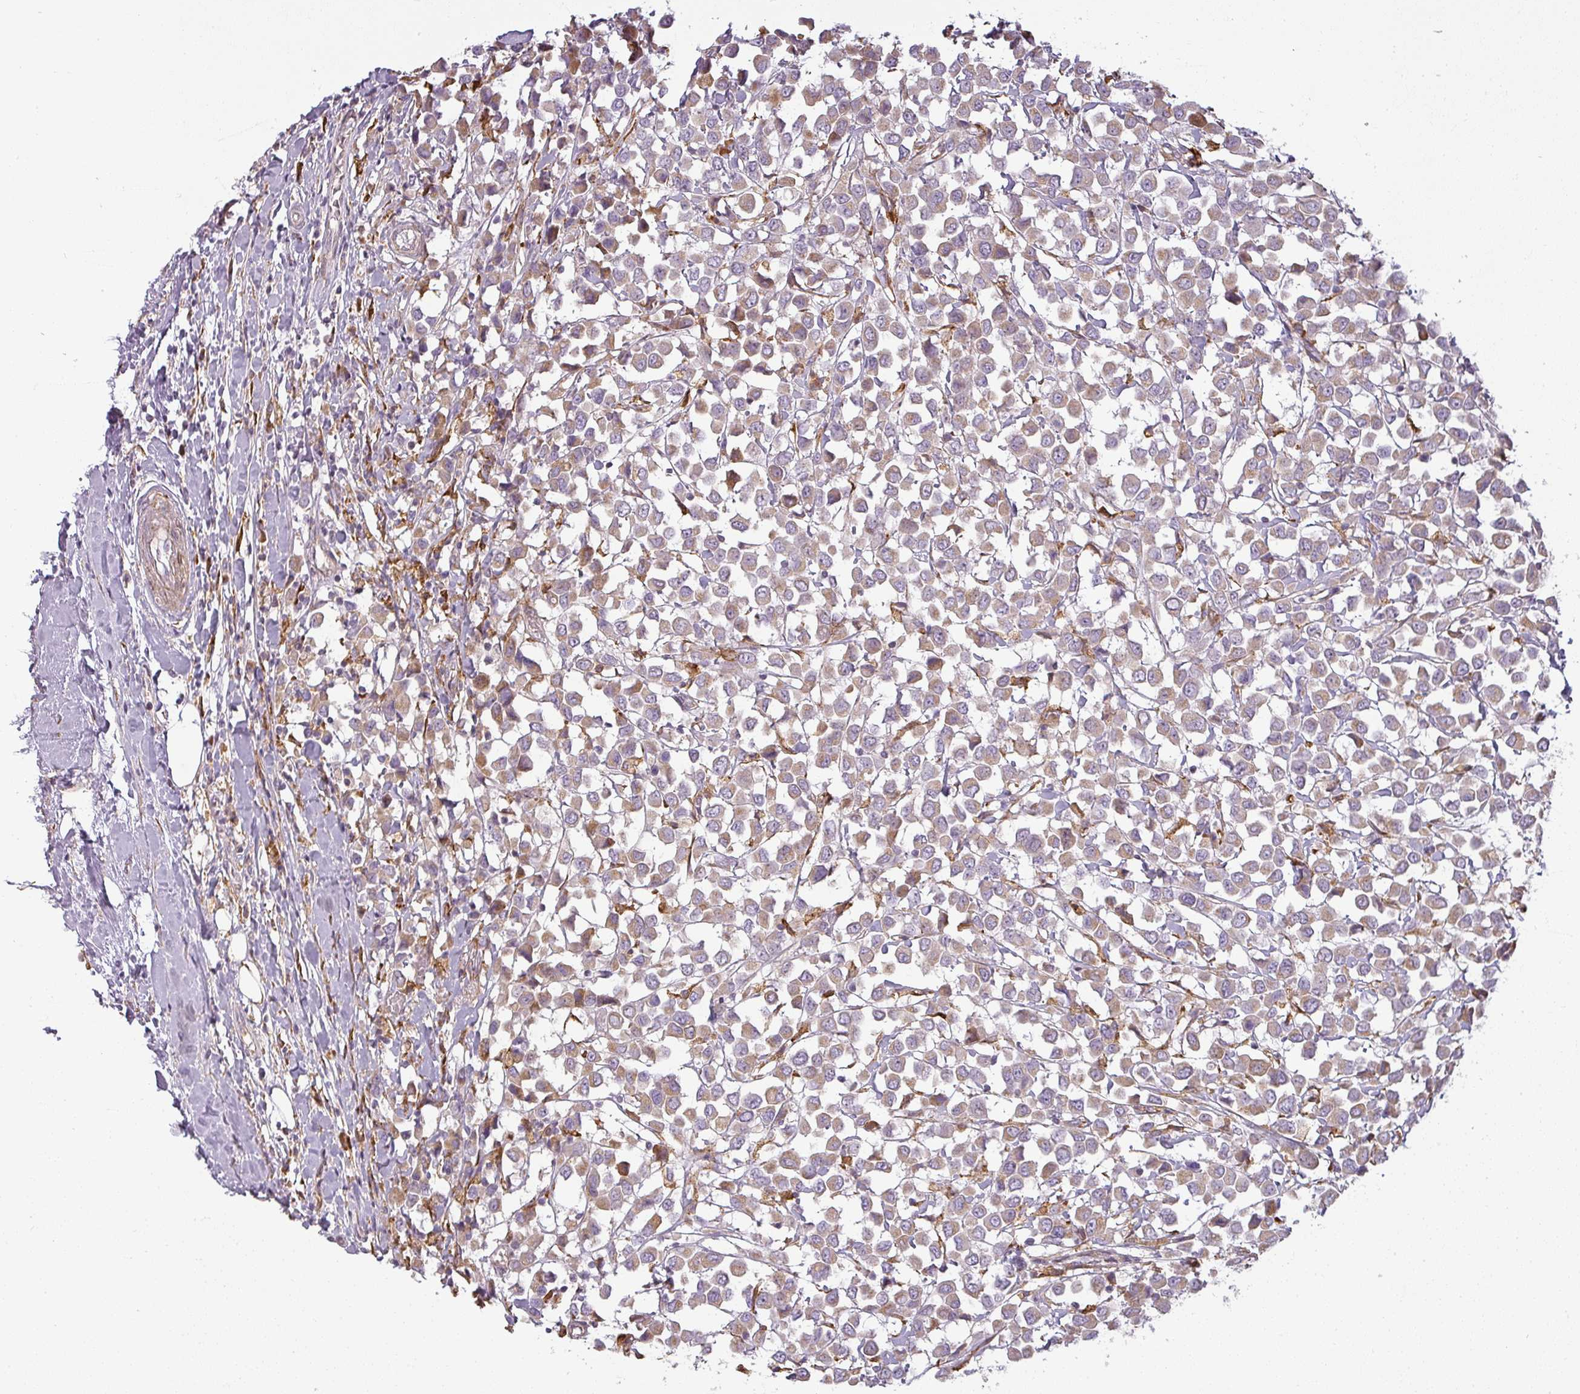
{"staining": {"intensity": "weak", "quantity": "25%-75%", "location": "cytoplasmic/membranous"}, "tissue": "breast cancer", "cell_type": "Tumor cells", "image_type": "cancer", "snomed": [{"axis": "morphology", "description": "Duct carcinoma"}, {"axis": "topography", "description": "Breast"}], "caption": "Weak cytoplasmic/membranous expression for a protein is present in about 25%-75% of tumor cells of infiltrating ductal carcinoma (breast) using immunohistochemistry.", "gene": "CCDC144A", "patient": {"sex": "female", "age": 61}}